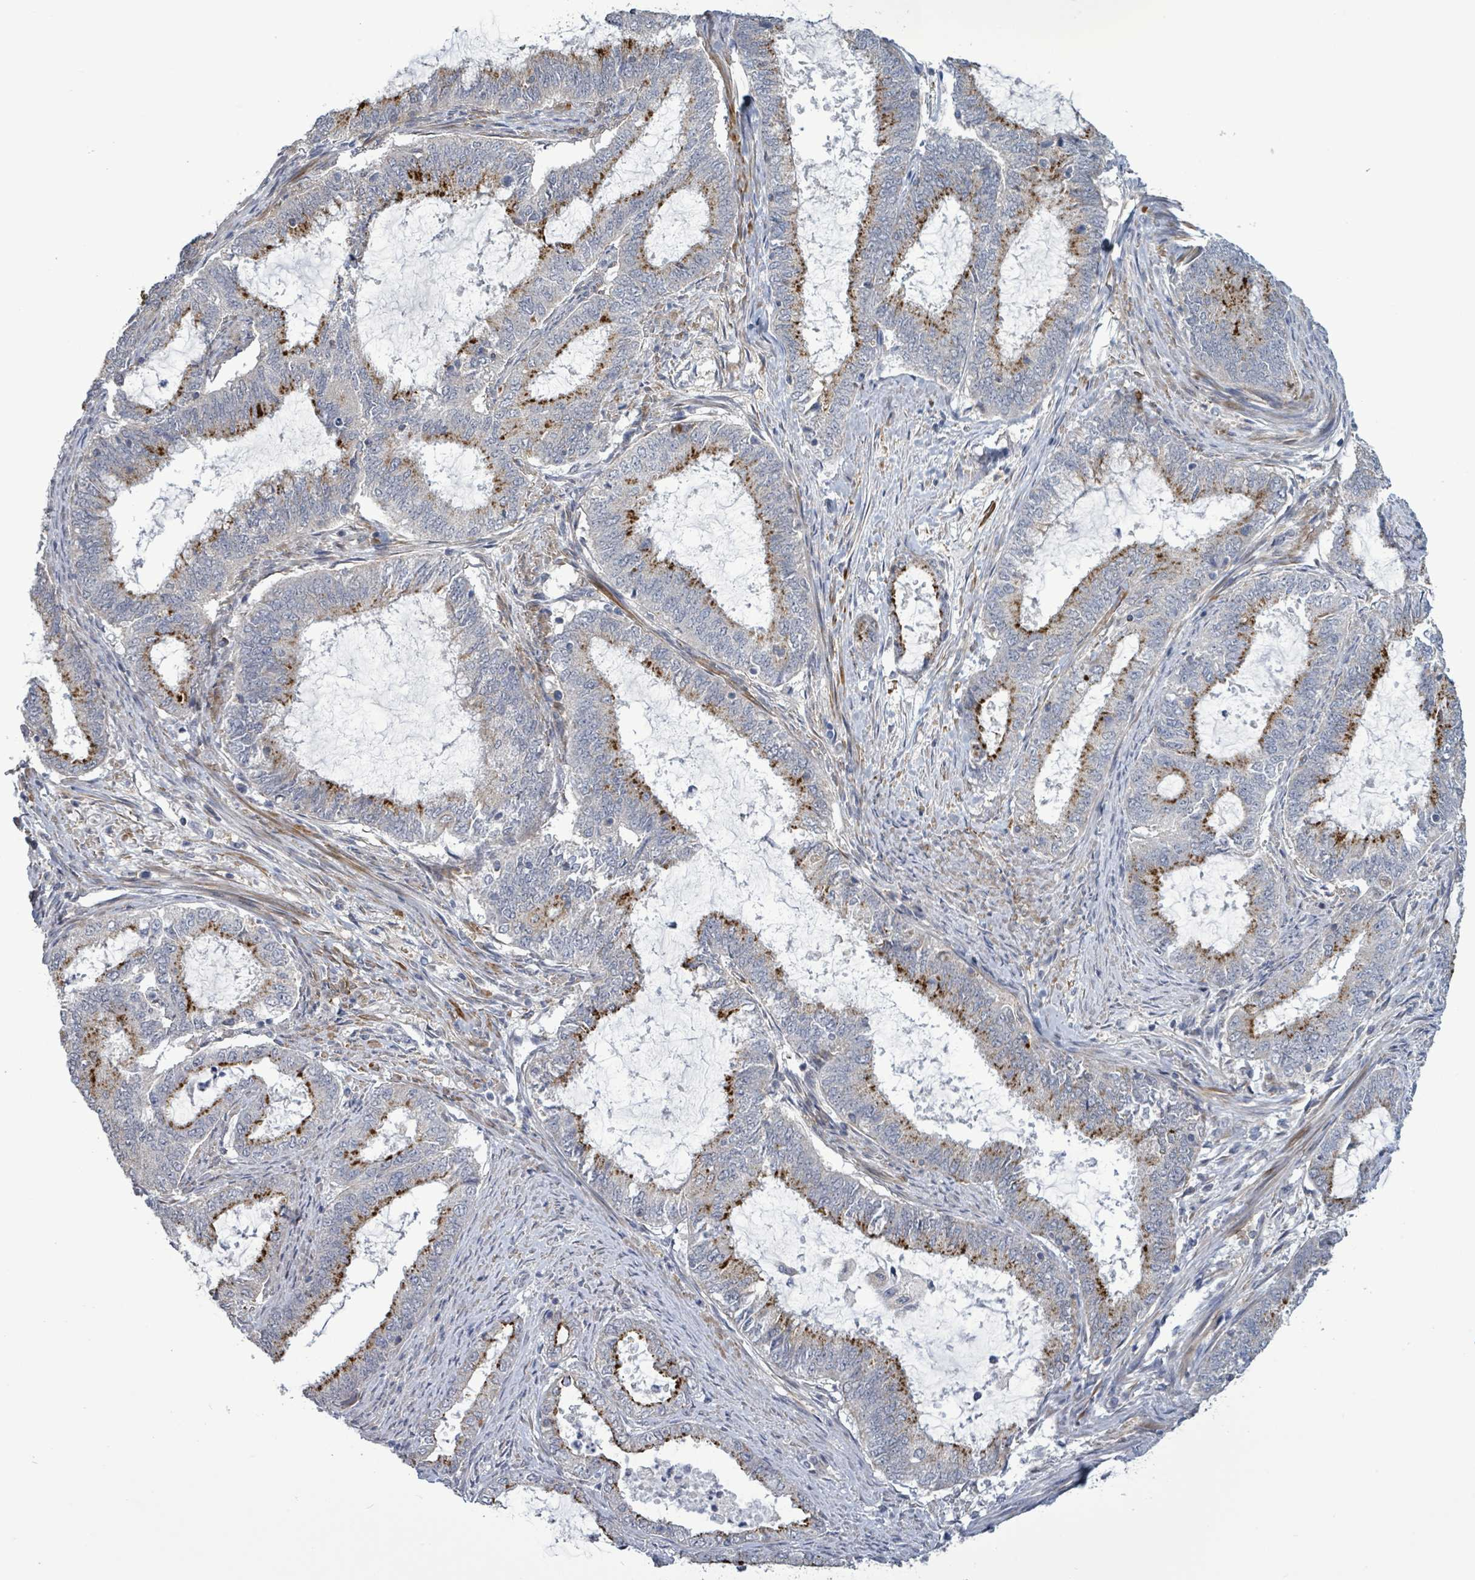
{"staining": {"intensity": "strong", "quantity": "<25%", "location": "cytoplasmic/membranous"}, "tissue": "endometrial cancer", "cell_type": "Tumor cells", "image_type": "cancer", "snomed": [{"axis": "morphology", "description": "Adenocarcinoma, NOS"}, {"axis": "topography", "description": "Endometrium"}], "caption": "Immunohistochemical staining of adenocarcinoma (endometrial) shows medium levels of strong cytoplasmic/membranous protein expression in about <25% of tumor cells. (Stains: DAB in brown, nuclei in blue, Microscopy: brightfield microscopy at high magnification).", "gene": "AMMECR1", "patient": {"sex": "female", "age": 51}}